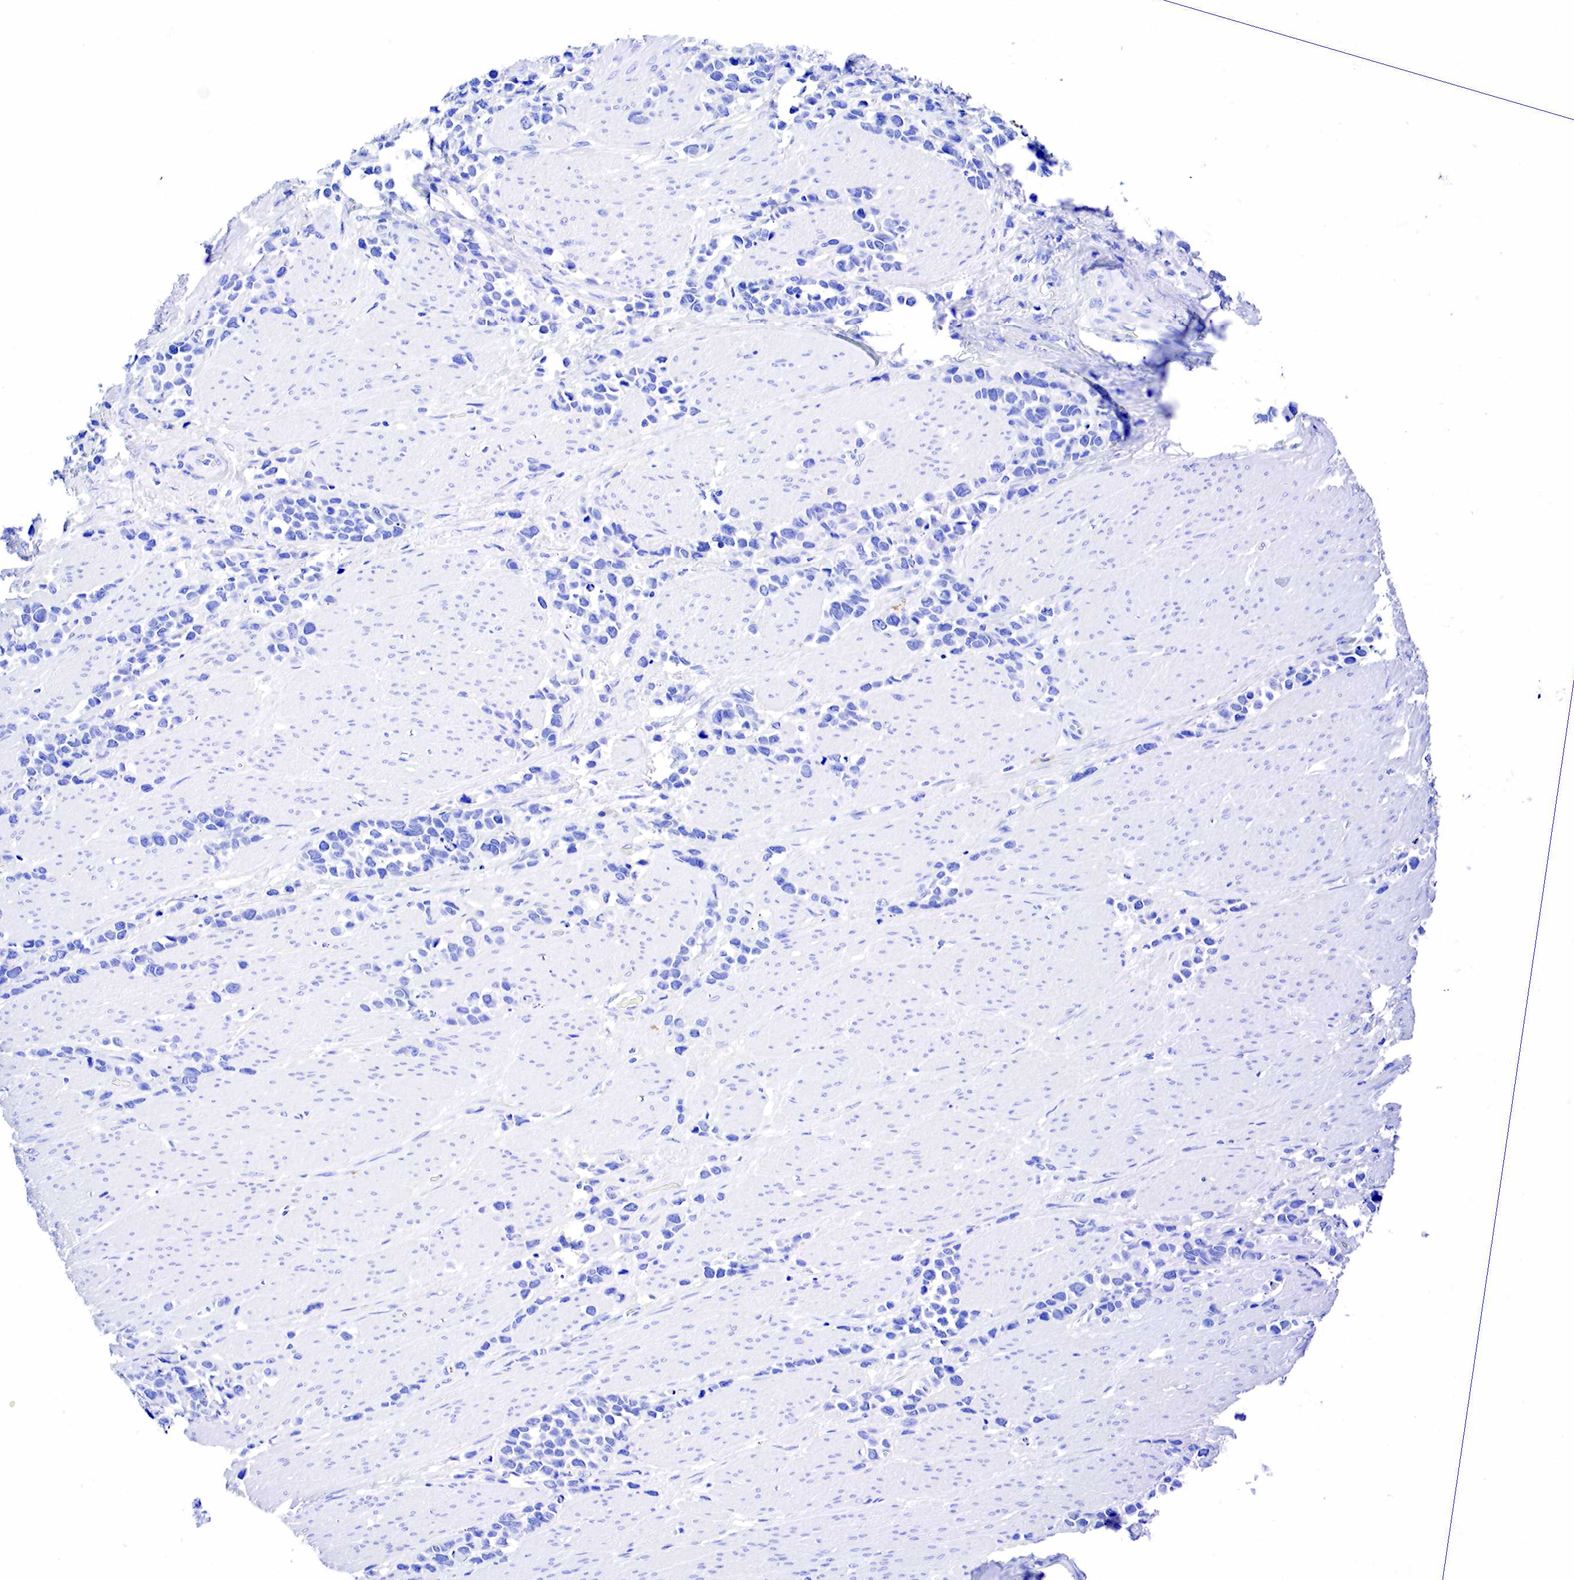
{"staining": {"intensity": "negative", "quantity": "none", "location": "none"}, "tissue": "stomach cancer", "cell_type": "Tumor cells", "image_type": "cancer", "snomed": [{"axis": "morphology", "description": "Adenocarcinoma, NOS"}, {"axis": "topography", "description": "Stomach, upper"}], "caption": "IHC of adenocarcinoma (stomach) displays no staining in tumor cells.", "gene": "CD79A", "patient": {"sex": "male", "age": 71}}